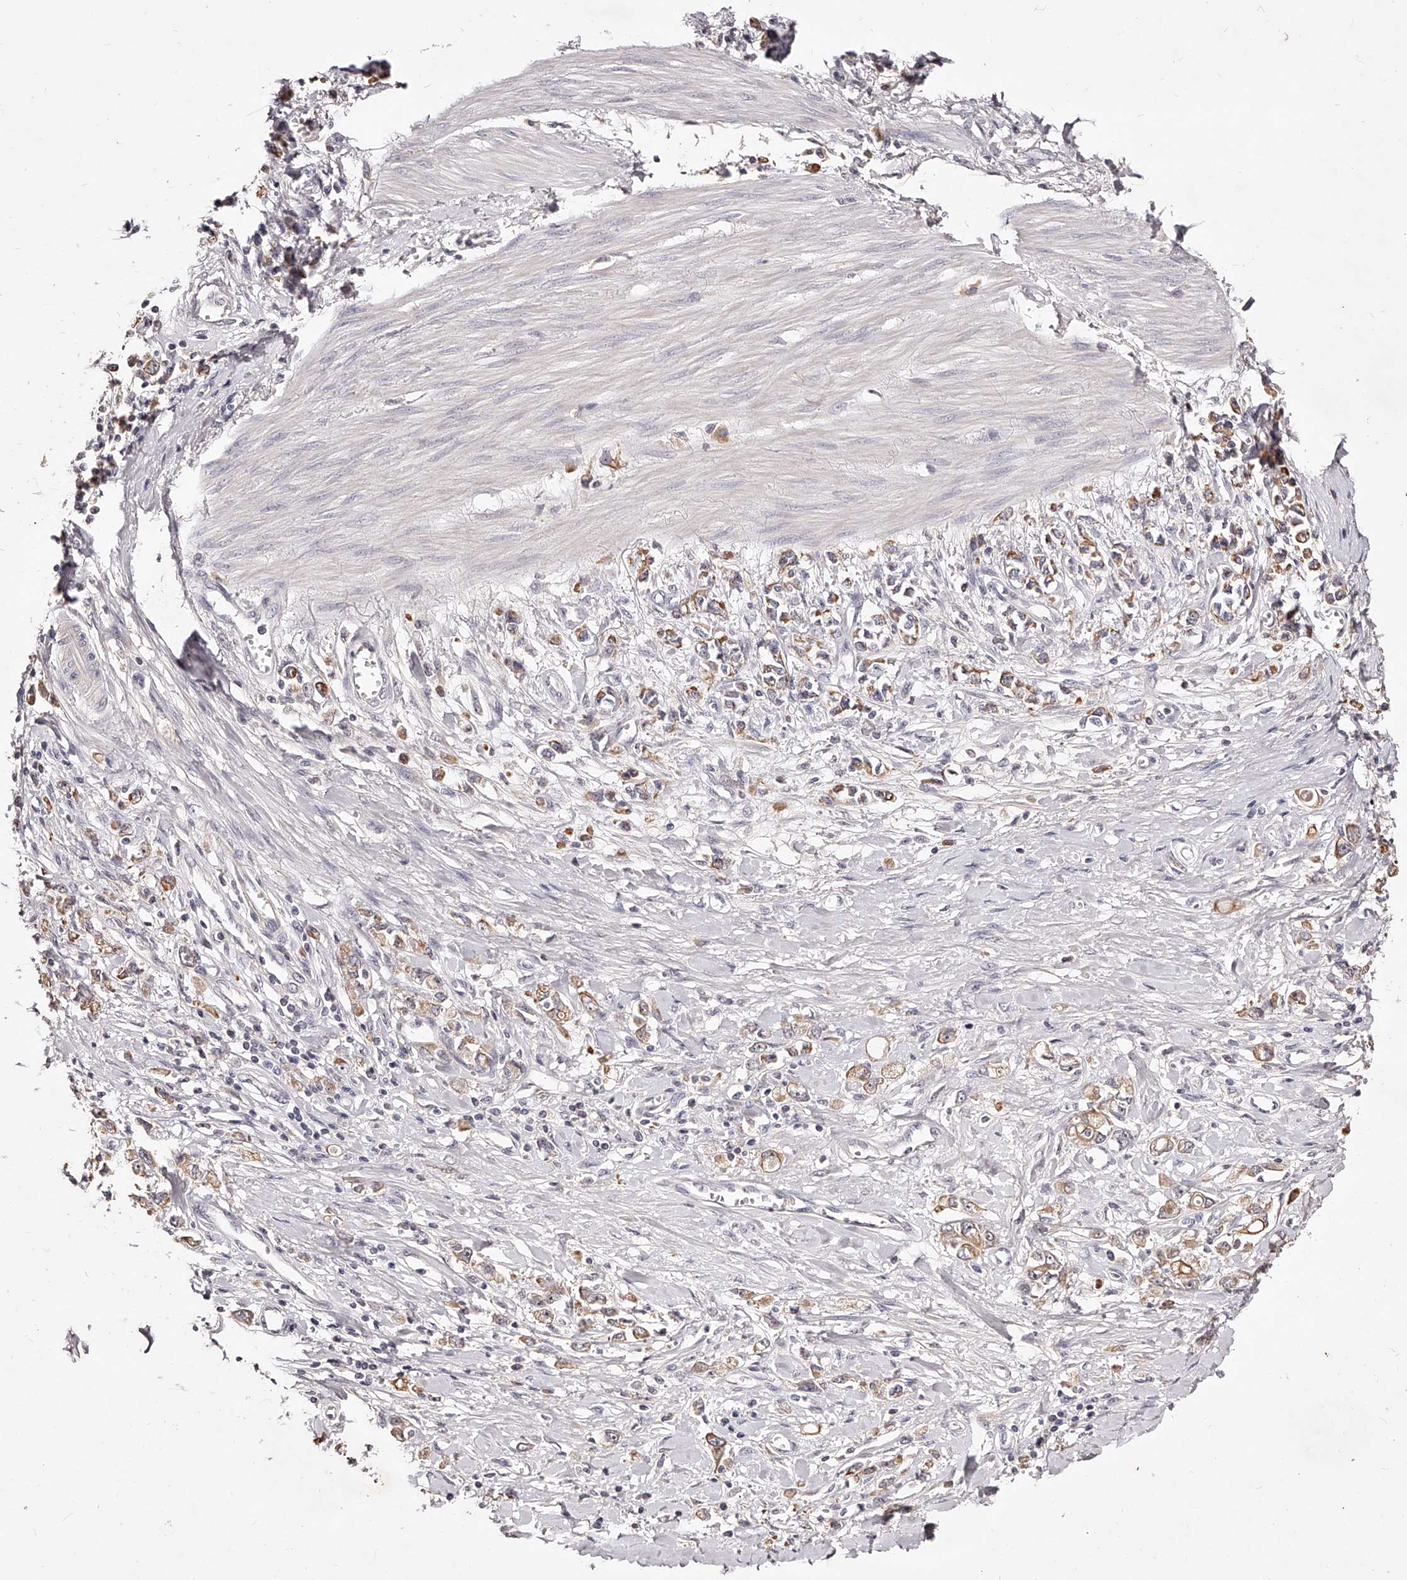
{"staining": {"intensity": "moderate", "quantity": "25%-75%", "location": "cytoplasmic/membranous"}, "tissue": "stomach cancer", "cell_type": "Tumor cells", "image_type": "cancer", "snomed": [{"axis": "morphology", "description": "Adenocarcinoma, NOS"}, {"axis": "topography", "description": "Stomach"}], "caption": "The photomicrograph displays staining of stomach cancer, revealing moderate cytoplasmic/membranous protein expression (brown color) within tumor cells.", "gene": "PHACTR1", "patient": {"sex": "female", "age": 76}}